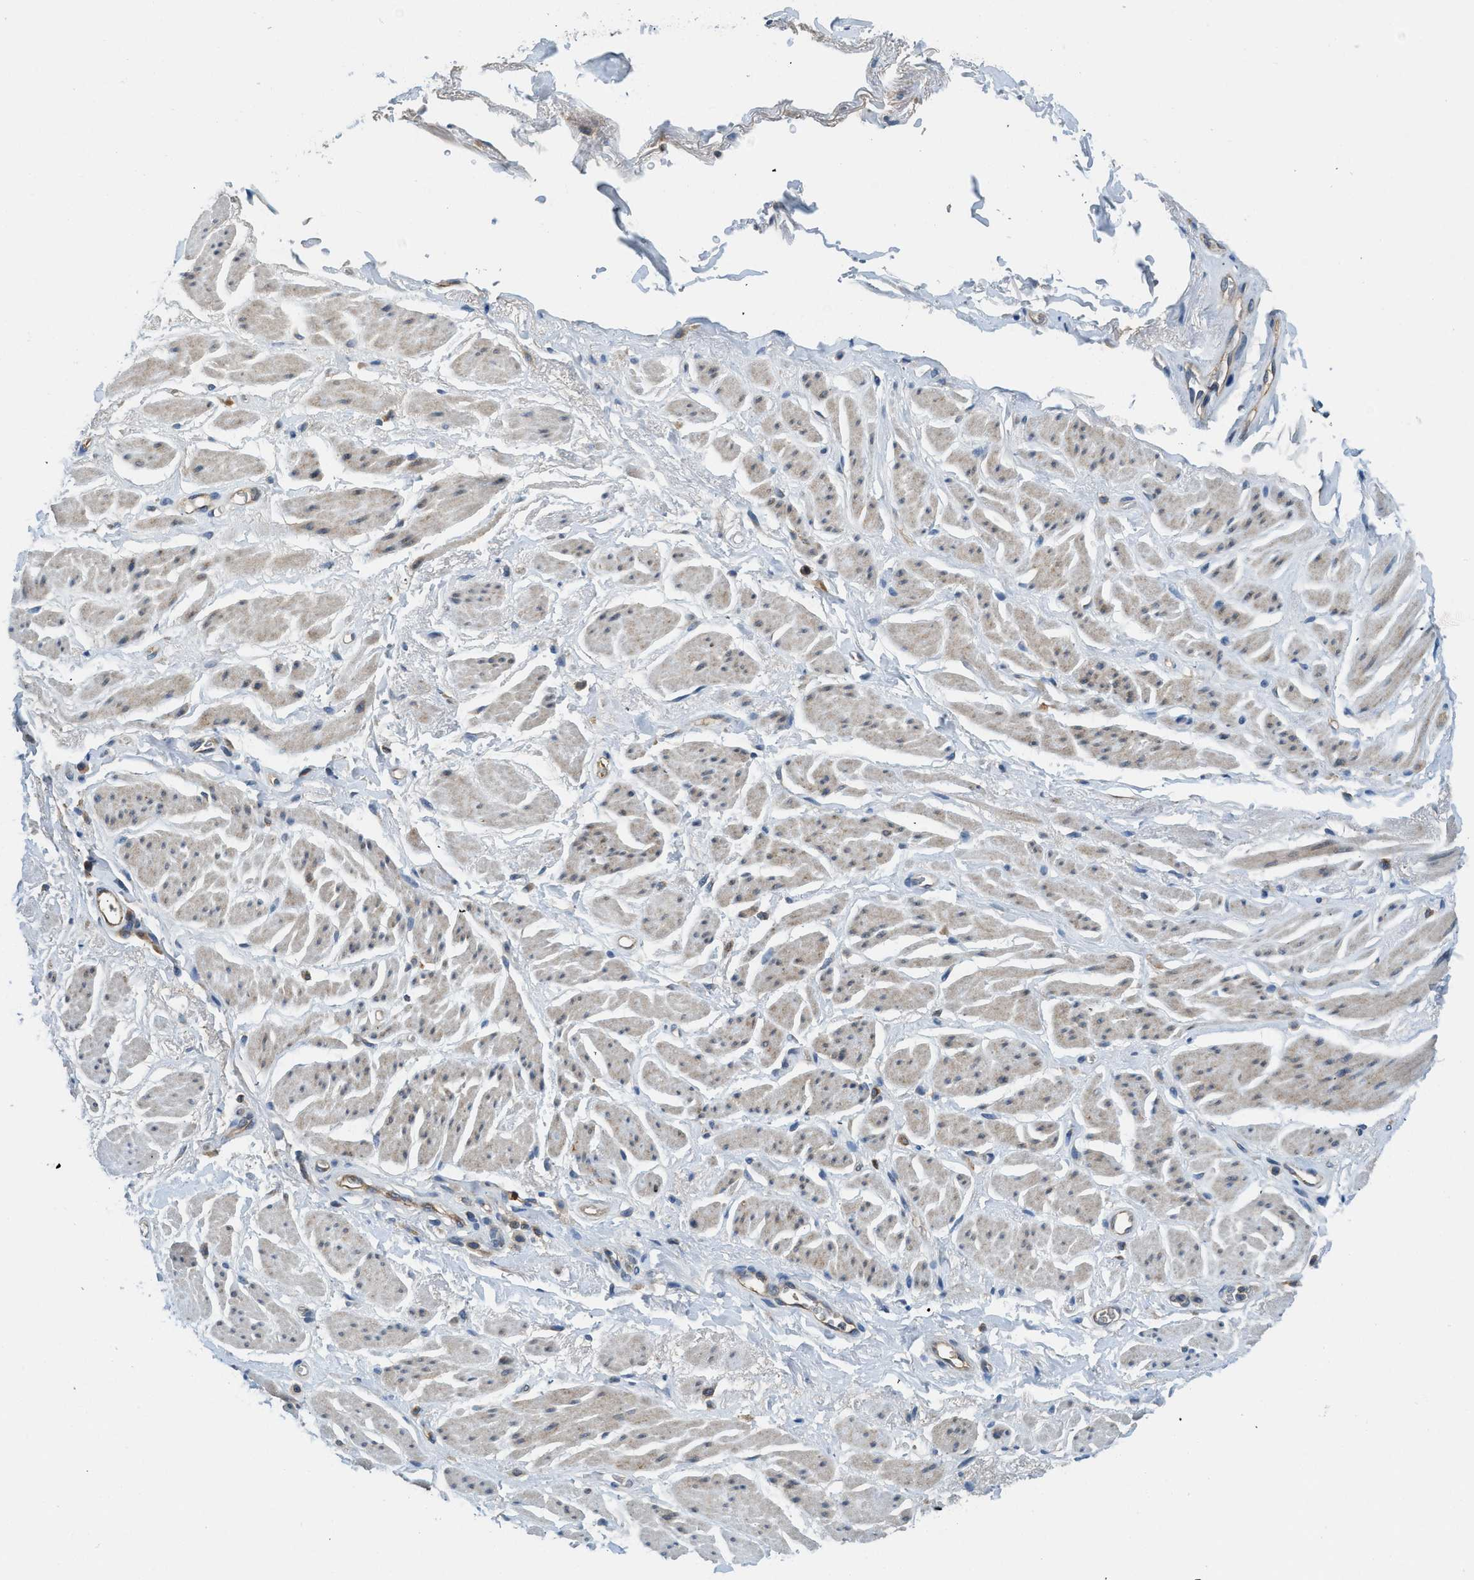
{"staining": {"intensity": "negative", "quantity": "none", "location": "none"}, "tissue": "adipose tissue", "cell_type": "Adipocytes", "image_type": "normal", "snomed": [{"axis": "morphology", "description": "Normal tissue, NOS"}, {"axis": "topography", "description": "Soft tissue"}, {"axis": "topography", "description": "Peripheral nerve tissue"}], "caption": "Immunohistochemical staining of normal adipose tissue exhibits no significant expression in adipocytes.", "gene": "BCAP31", "patient": {"sex": "female", "age": 71}}